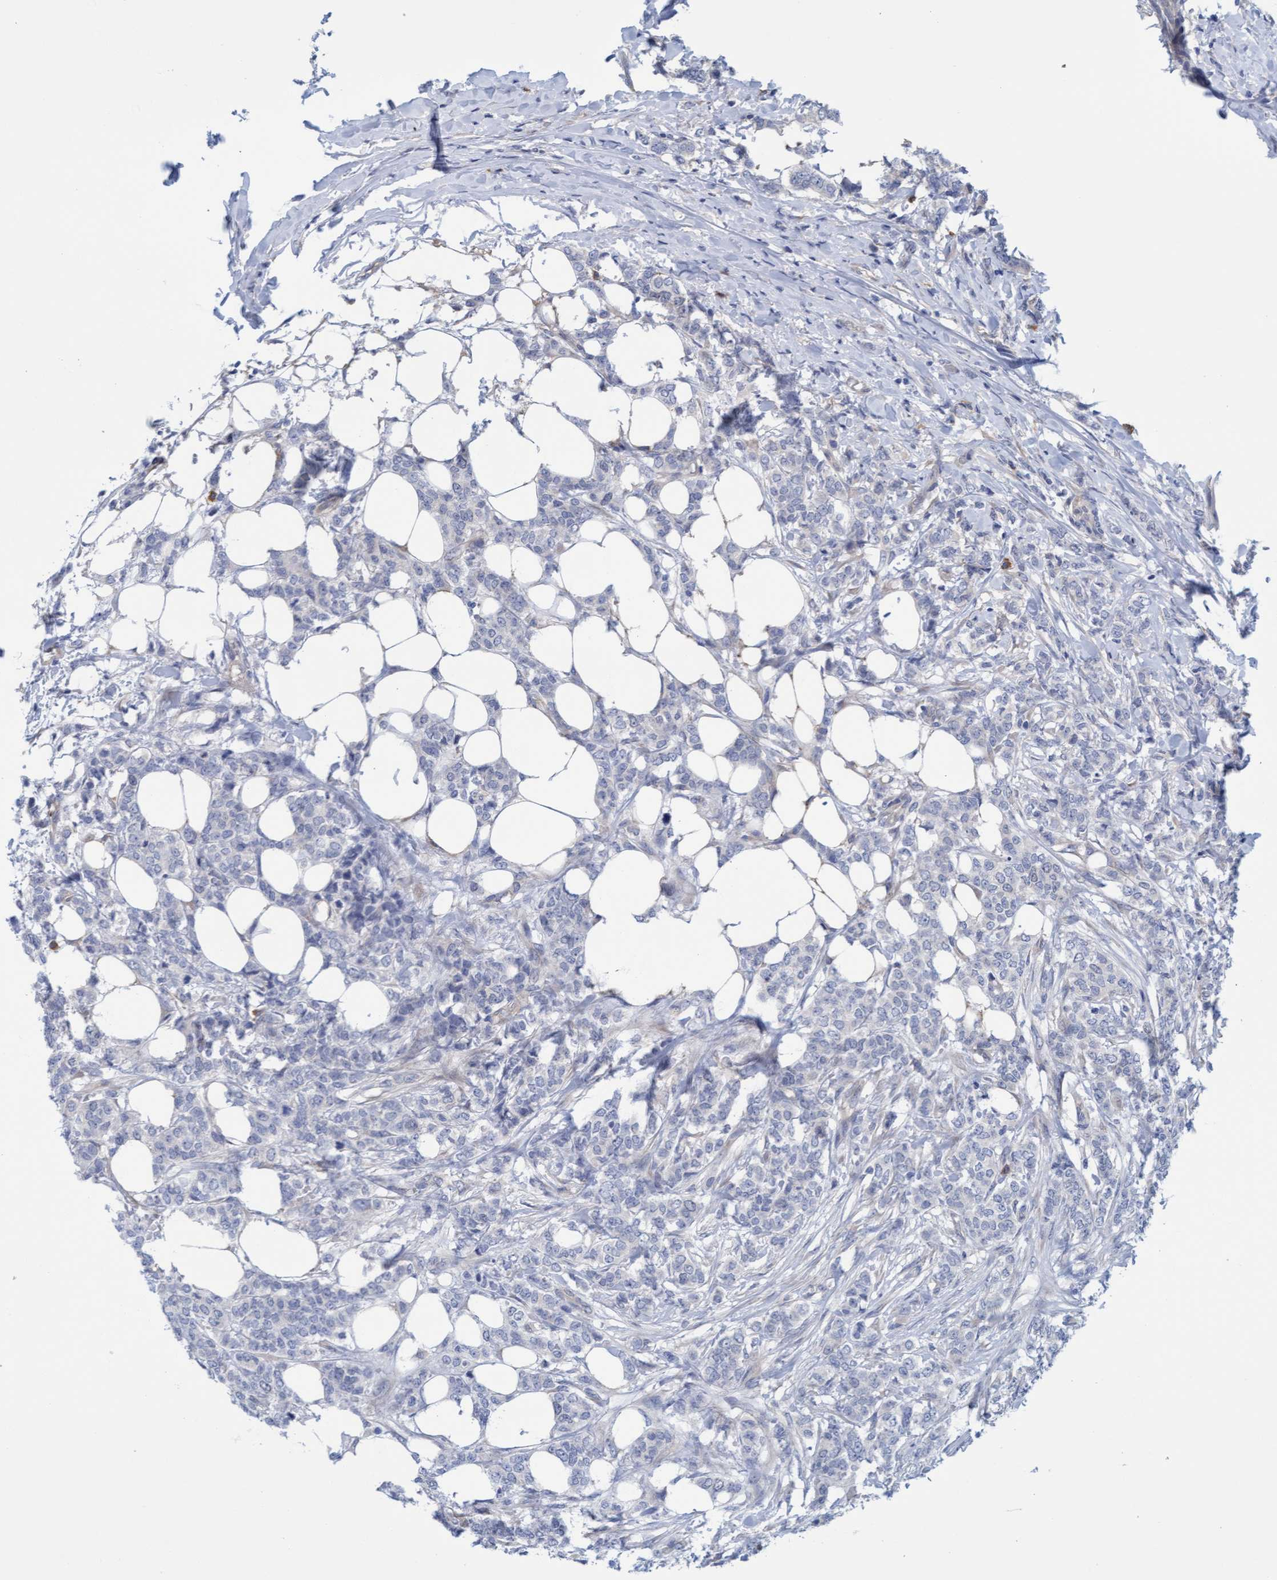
{"staining": {"intensity": "negative", "quantity": "none", "location": "none"}, "tissue": "breast cancer", "cell_type": "Tumor cells", "image_type": "cancer", "snomed": [{"axis": "morphology", "description": "Lobular carcinoma"}, {"axis": "topography", "description": "Skin"}, {"axis": "topography", "description": "Breast"}], "caption": "The immunohistochemistry histopathology image has no significant expression in tumor cells of lobular carcinoma (breast) tissue. The staining is performed using DAB (3,3'-diaminobenzidine) brown chromogen with nuclei counter-stained in using hematoxylin.", "gene": "STXBP1", "patient": {"sex": "female", "age": 46}}